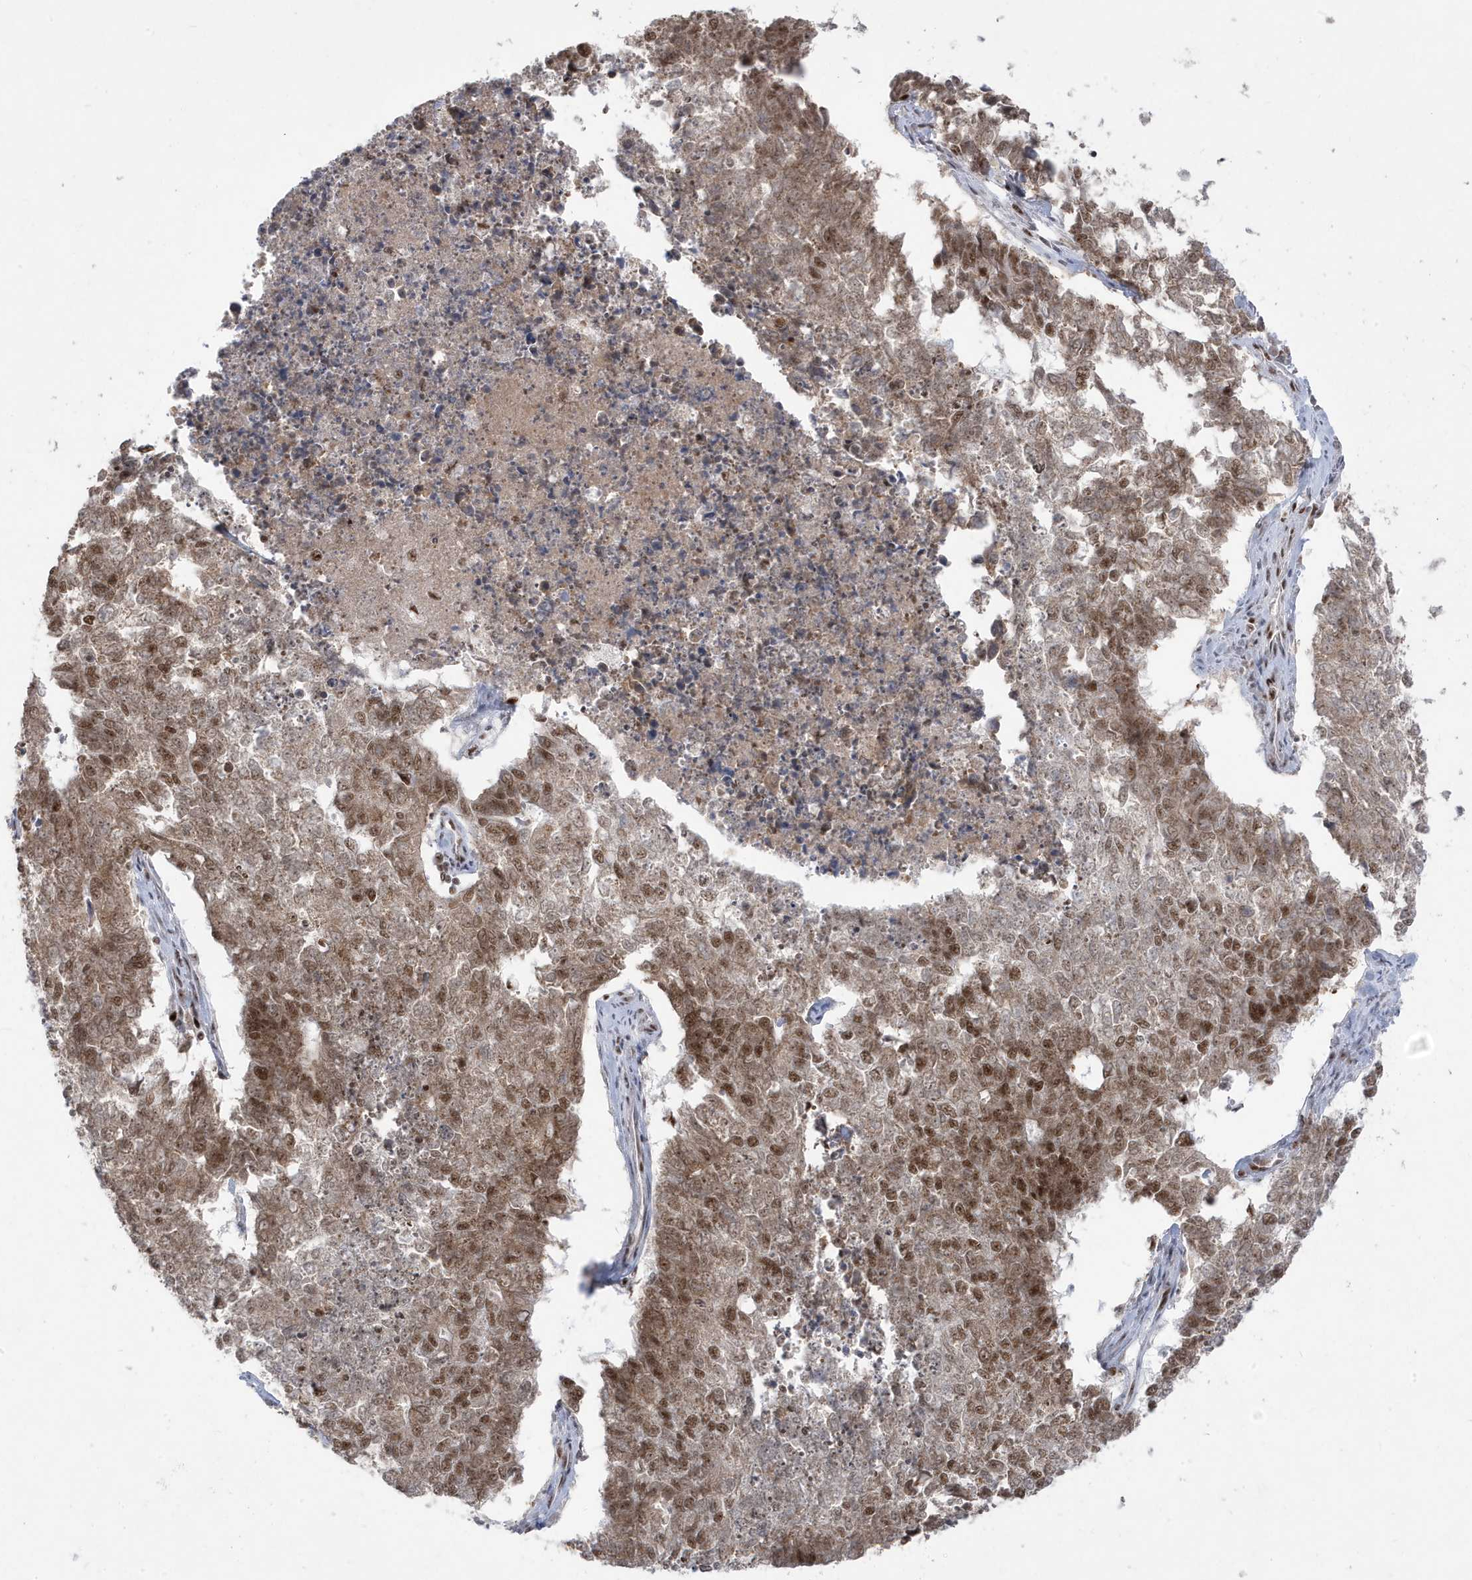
{"staining": {"intensity": "moderate", "quantity": ">75%", "location": "nuclear"}, "tissue": "cervical cancer", "cell_type": "Tumor cells", "image_type": "cancer", "snomed": [{"axis": "morphology", "description": "Squamous cell carcinoma, NOS"}, {"axis": "topography", "description": "Cervix"}], "caption": "Human cervical cancer stained for a protein (brown) shows moderate nuclear positive expression in approximately >75% of tumor cells.", "gene": "MTREX", "patient": {"sex": "female", "age": 63}}